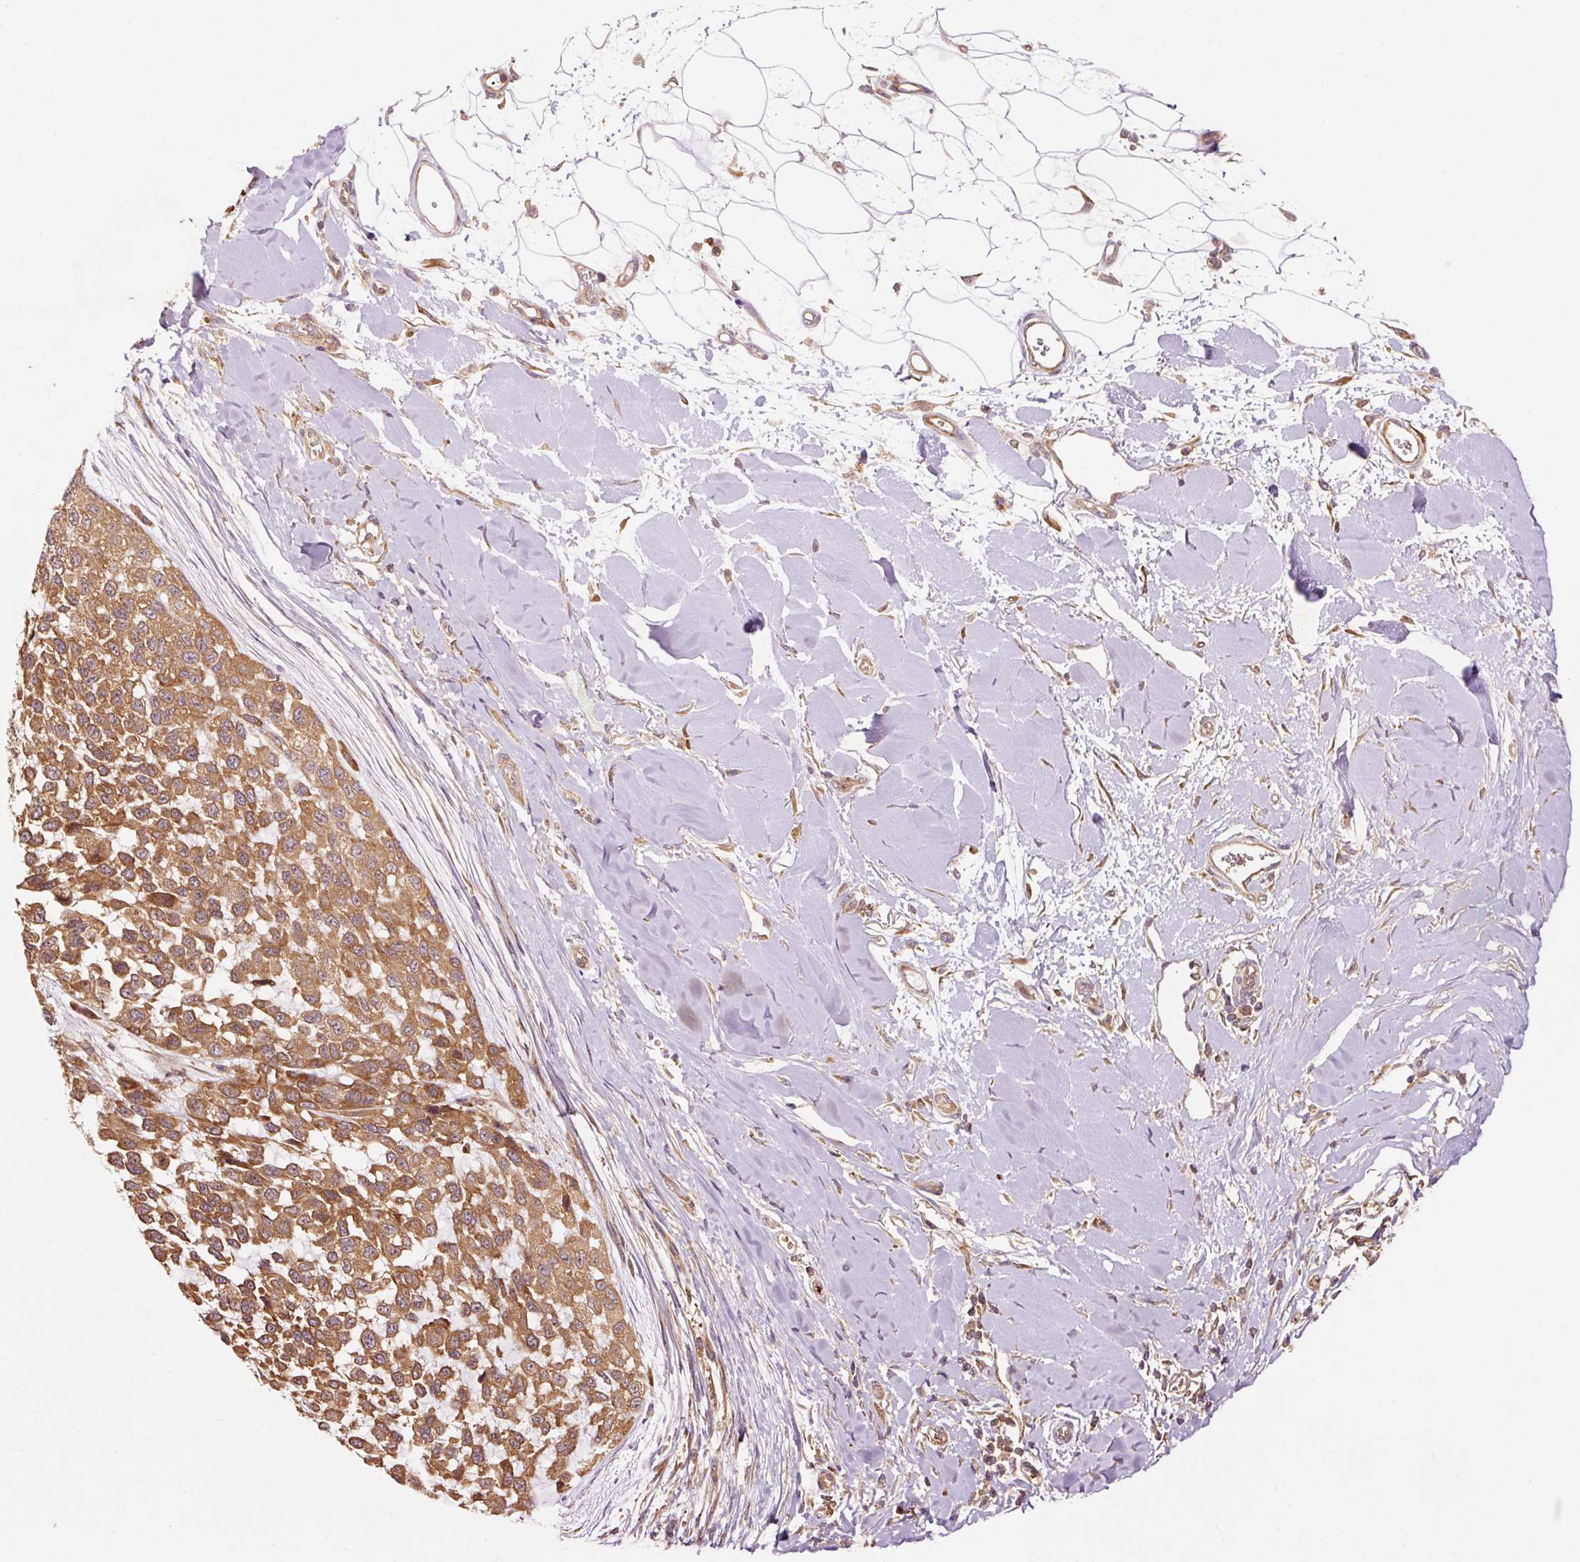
{"staining": {"intensity": "moderate", "quantity": ">75%", "location": "cytoplasmic/membranous"}, "tissue": "melanoma", "cell_type": "Tumor cells", "image_type": "cancer", "snomed": [{"axis": "morphology", "description": "Malignant melanoma, NOS"}, {"axis": "topography", "description": "Skin"}], "caption": "Human melanoma stained for a protein (brown) demonstrates moderate cytoplasmic/membranous positive expression in about >75% of tumor cells.", "gene": "PDAP1", "patient": {"sex": "male", "age": 62}}